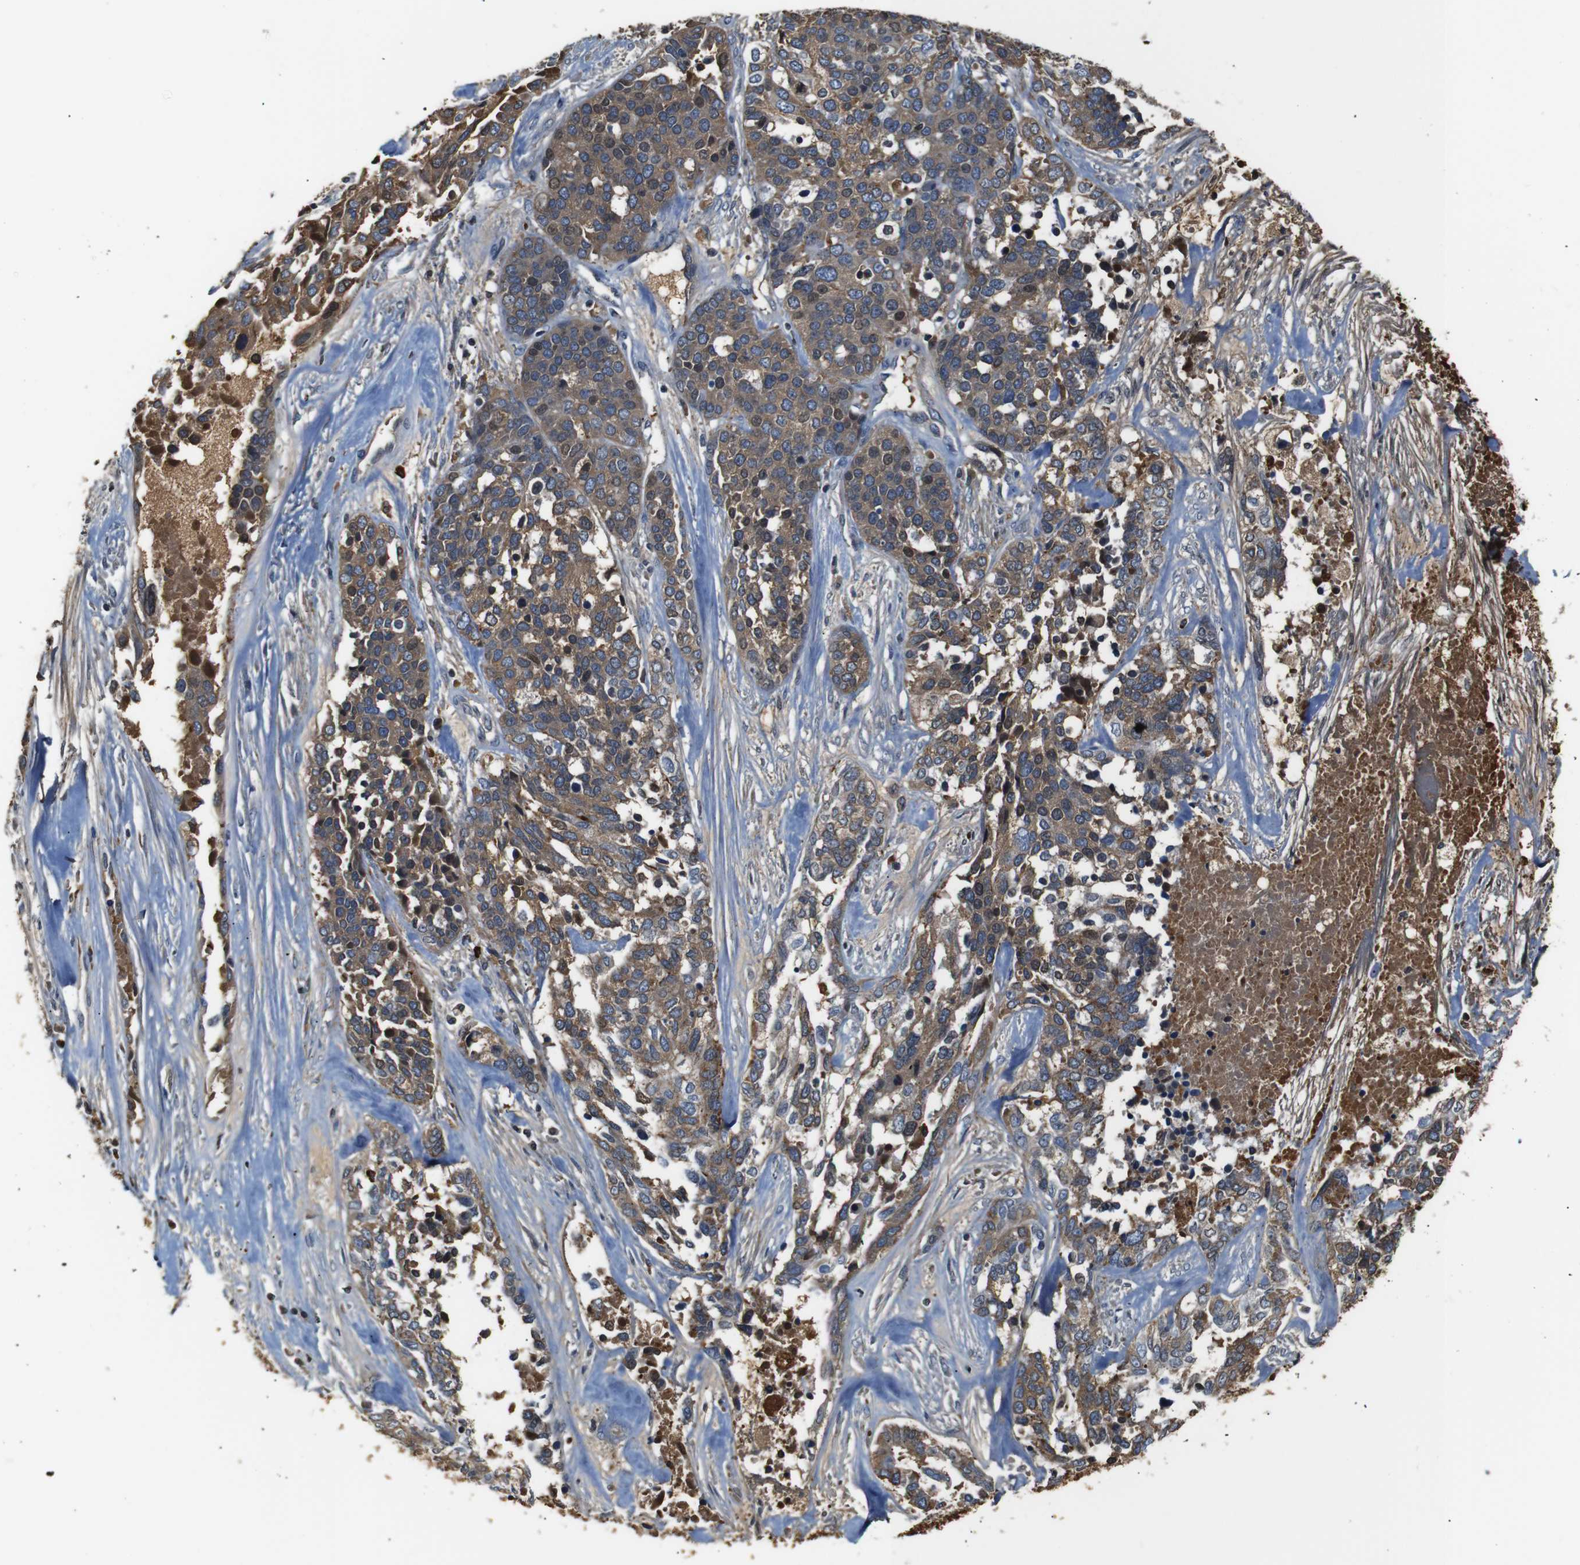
{"staining": {"intensity": "moderate", "quantity": ">75%", "location": "cytoplasmic/membranous"}, "tissue": "ovarian cancer", "cell_type": "Tumor cells", "image_type": "cancer", "snomed": [{"axis": "morphology", "description": "Cystadenocarcinoma, serous, NOS"}, {"axis": "topography", "description": "Ovary"}], "caption": "Protein expression analysis of human ovarian serous cystadenocarcinoma reveals moderate cytoplasmic/membranous positivity in approximately >75% of tumor cells.", "gene": "SERPINA1", "patient": {"sex": "female", "age": 44}}